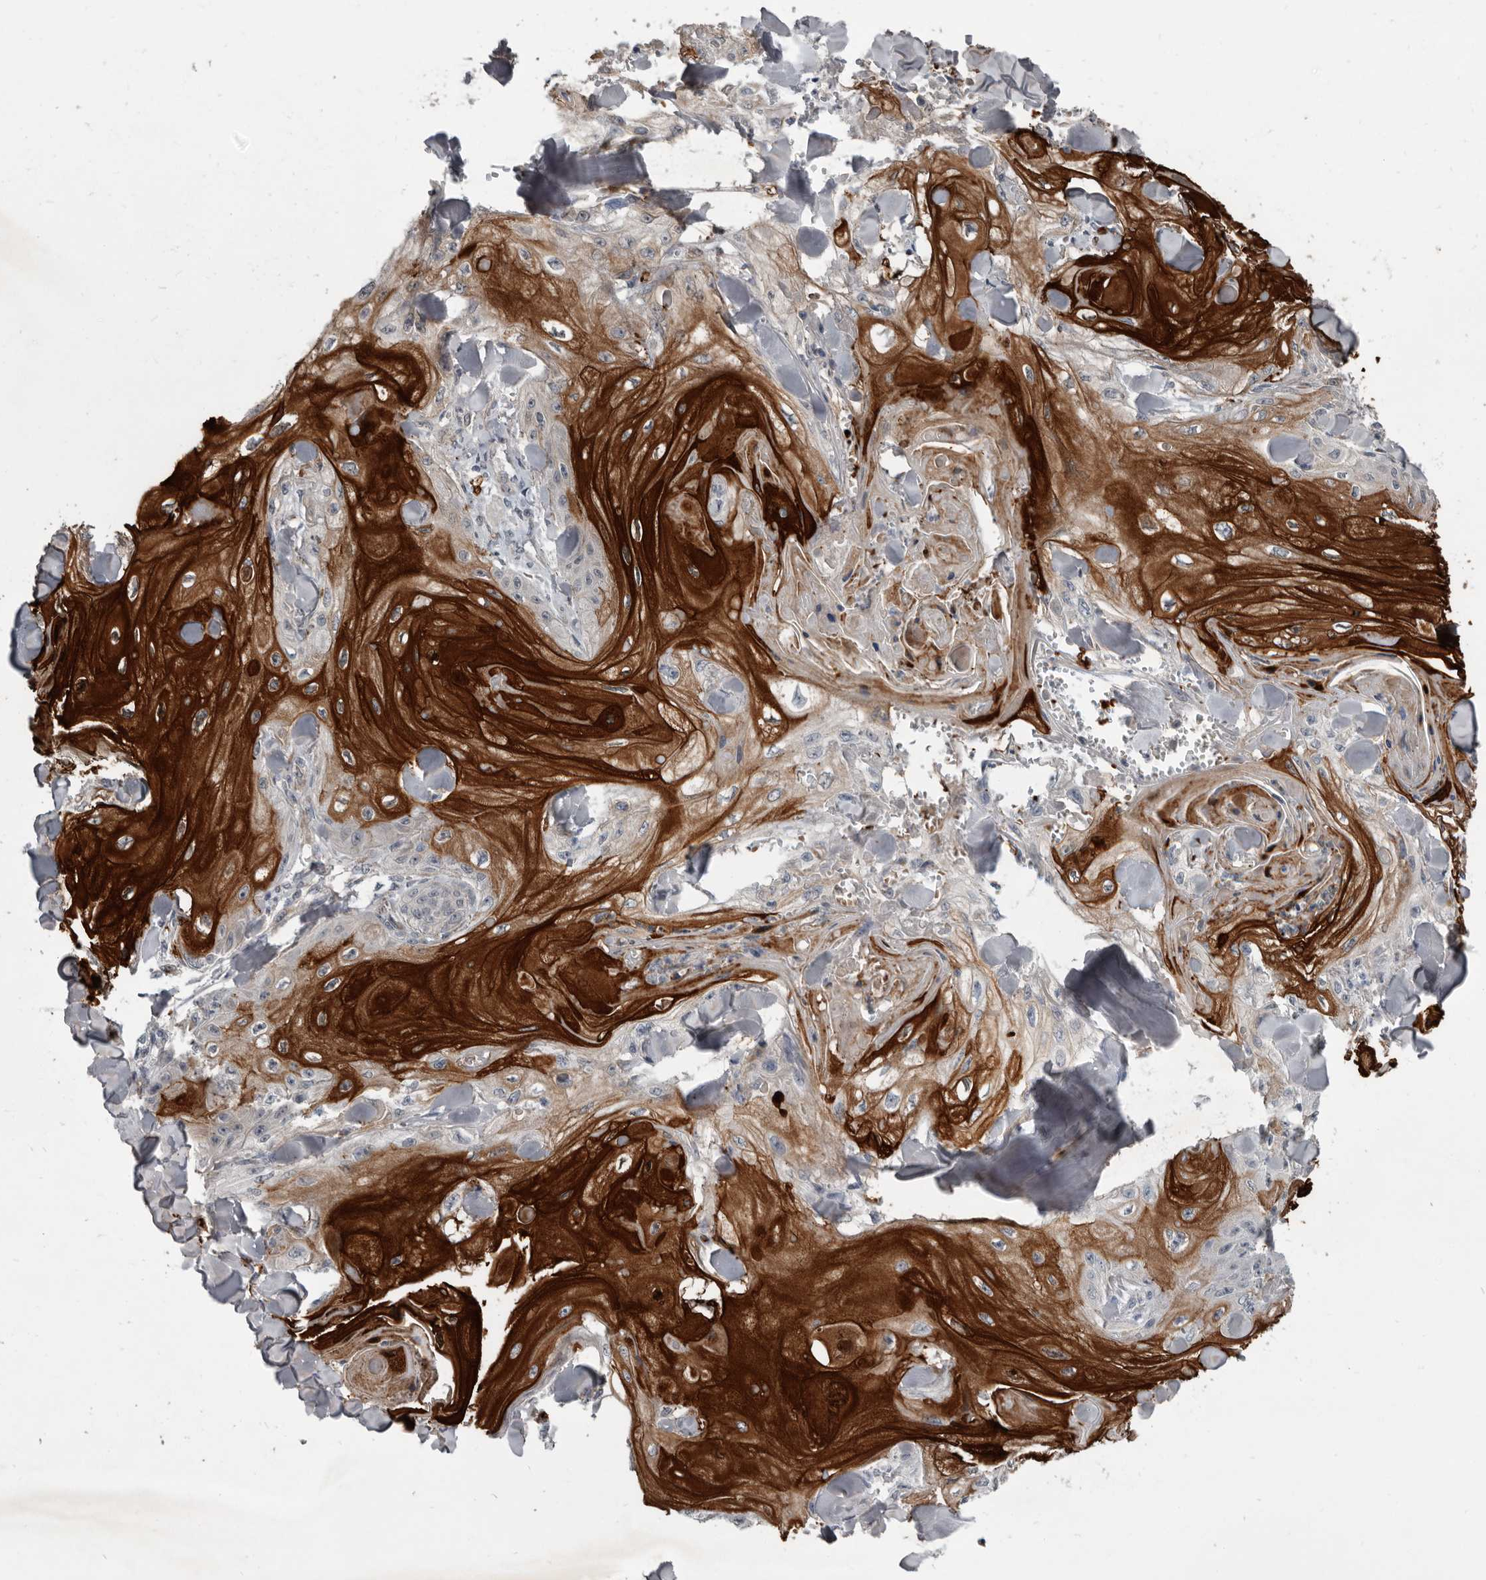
{"staining": {"intensity": "strong", "quantity": ">75%", "location": "cytoplasmic/membranous"}, "tissue": "skin cancer", "cell_type": "Tumor cells", "image_type": "cancer", "snomed": [{"axis": "morphology", "description": "Squamous cell carcinoma, NOS"}, {"axis": "topography", "description": "Skin"}], "caption": "IHC (DAB (3,3'-diaminobenzidine)) staining of human skin cancer (squamous cell carcinoma) reveals strong cytoplasmic/membranous protein expression in approximately >75% of tumor cells.", "gene": "C1orf216", "patient": {"sex": "male", "age": 74}}